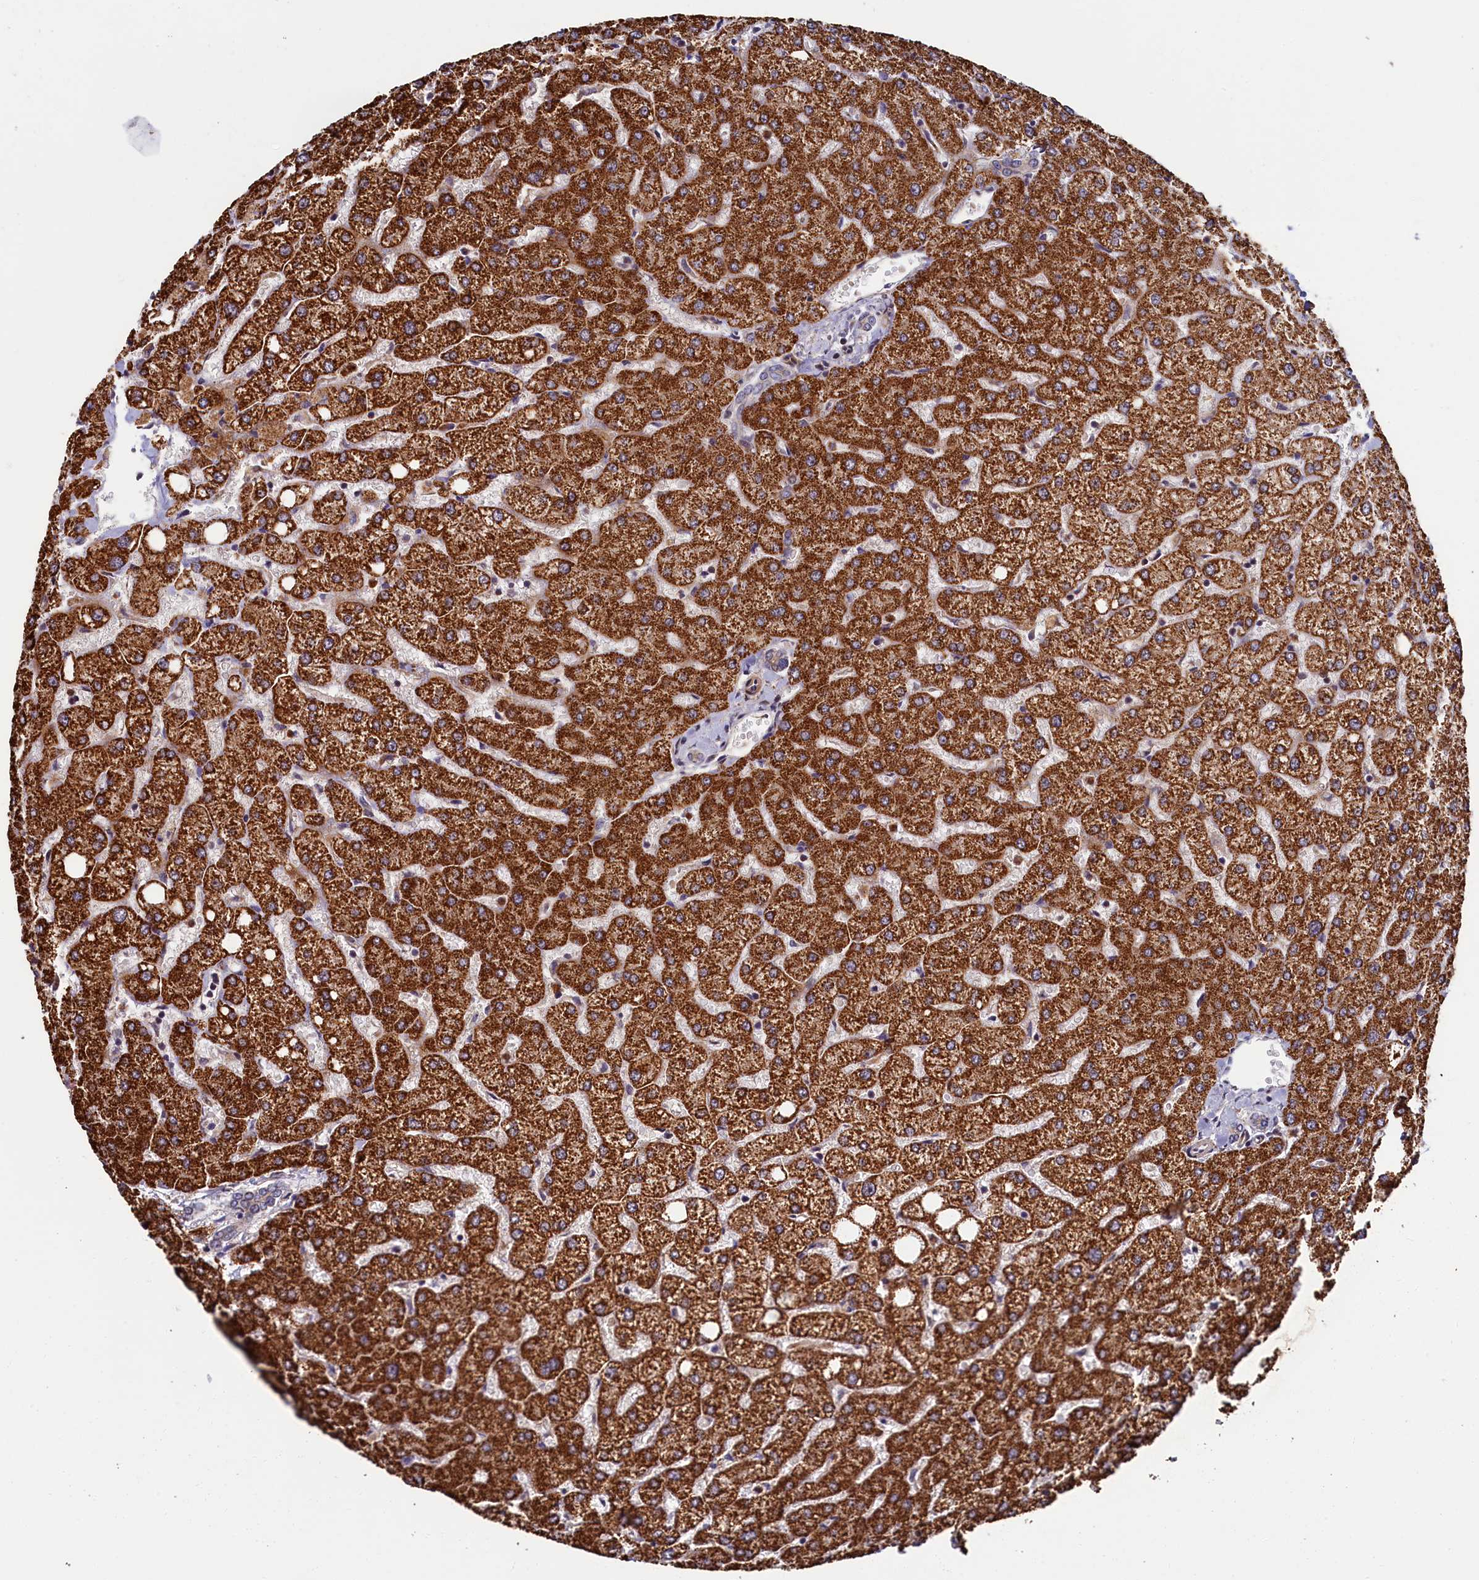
{"staining": {"intensity": "weak", "quantity": "<25%", "location": "cytoplasmic/membranous"}, "tissue": "liver", "cell_type": "Cholangiocytes", "image_type": "normal", "snomed": [{"axis": "morphology", "description": "Normal tissue, NOS"}, {"axis": "topography", "description": "Liver"}], "caption": "Protein analysis of unremarkable liver exhibits no significant positivity in cholangiocytes.", "gene": "PIK3C3", "patient": {"sex": "female", "age": 54}}